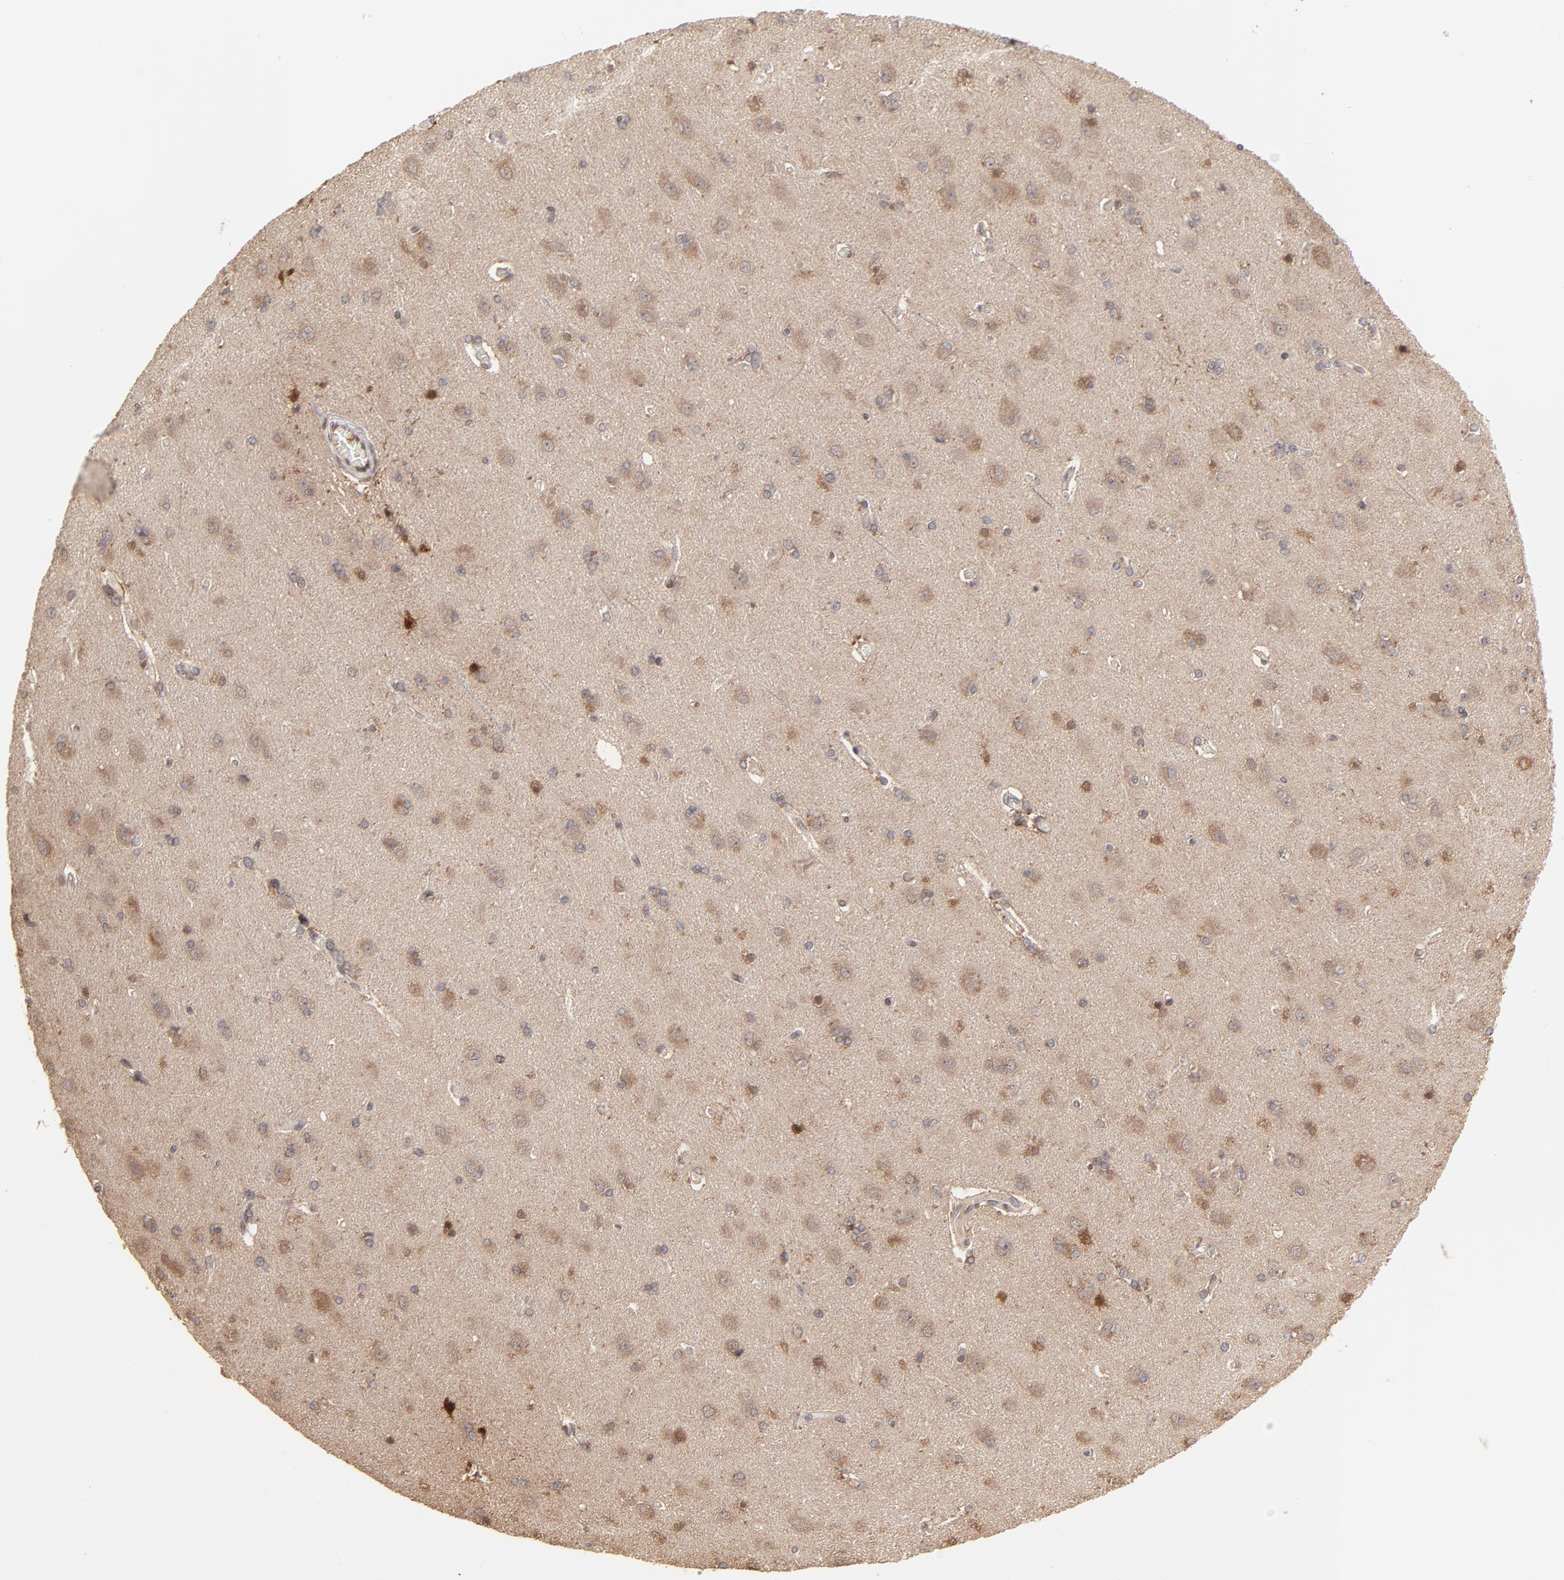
{"staining": {"intensity": "weak", "quantity": ">75%", "location": "cytoplasmic/membranous"}, "tissue": "cerebral cortex", "cell_type": "Endothelial cells", "image_type": "normal", "snomed": [{"axis": "morphology", "description": "Normal tissue, NOS"}, {"axis": "topography", "description": "Cerebral cortex"}], "caption": "Weak cytoplasmic/membranous protein expression is appreciated in approximately >75% of endothelial cells in cerebral cortex. (Brightfield microscopy of DAB IHC at high magnification).", "gene": "ARIH1", "patient": {"sex": "female", "age": 54}}